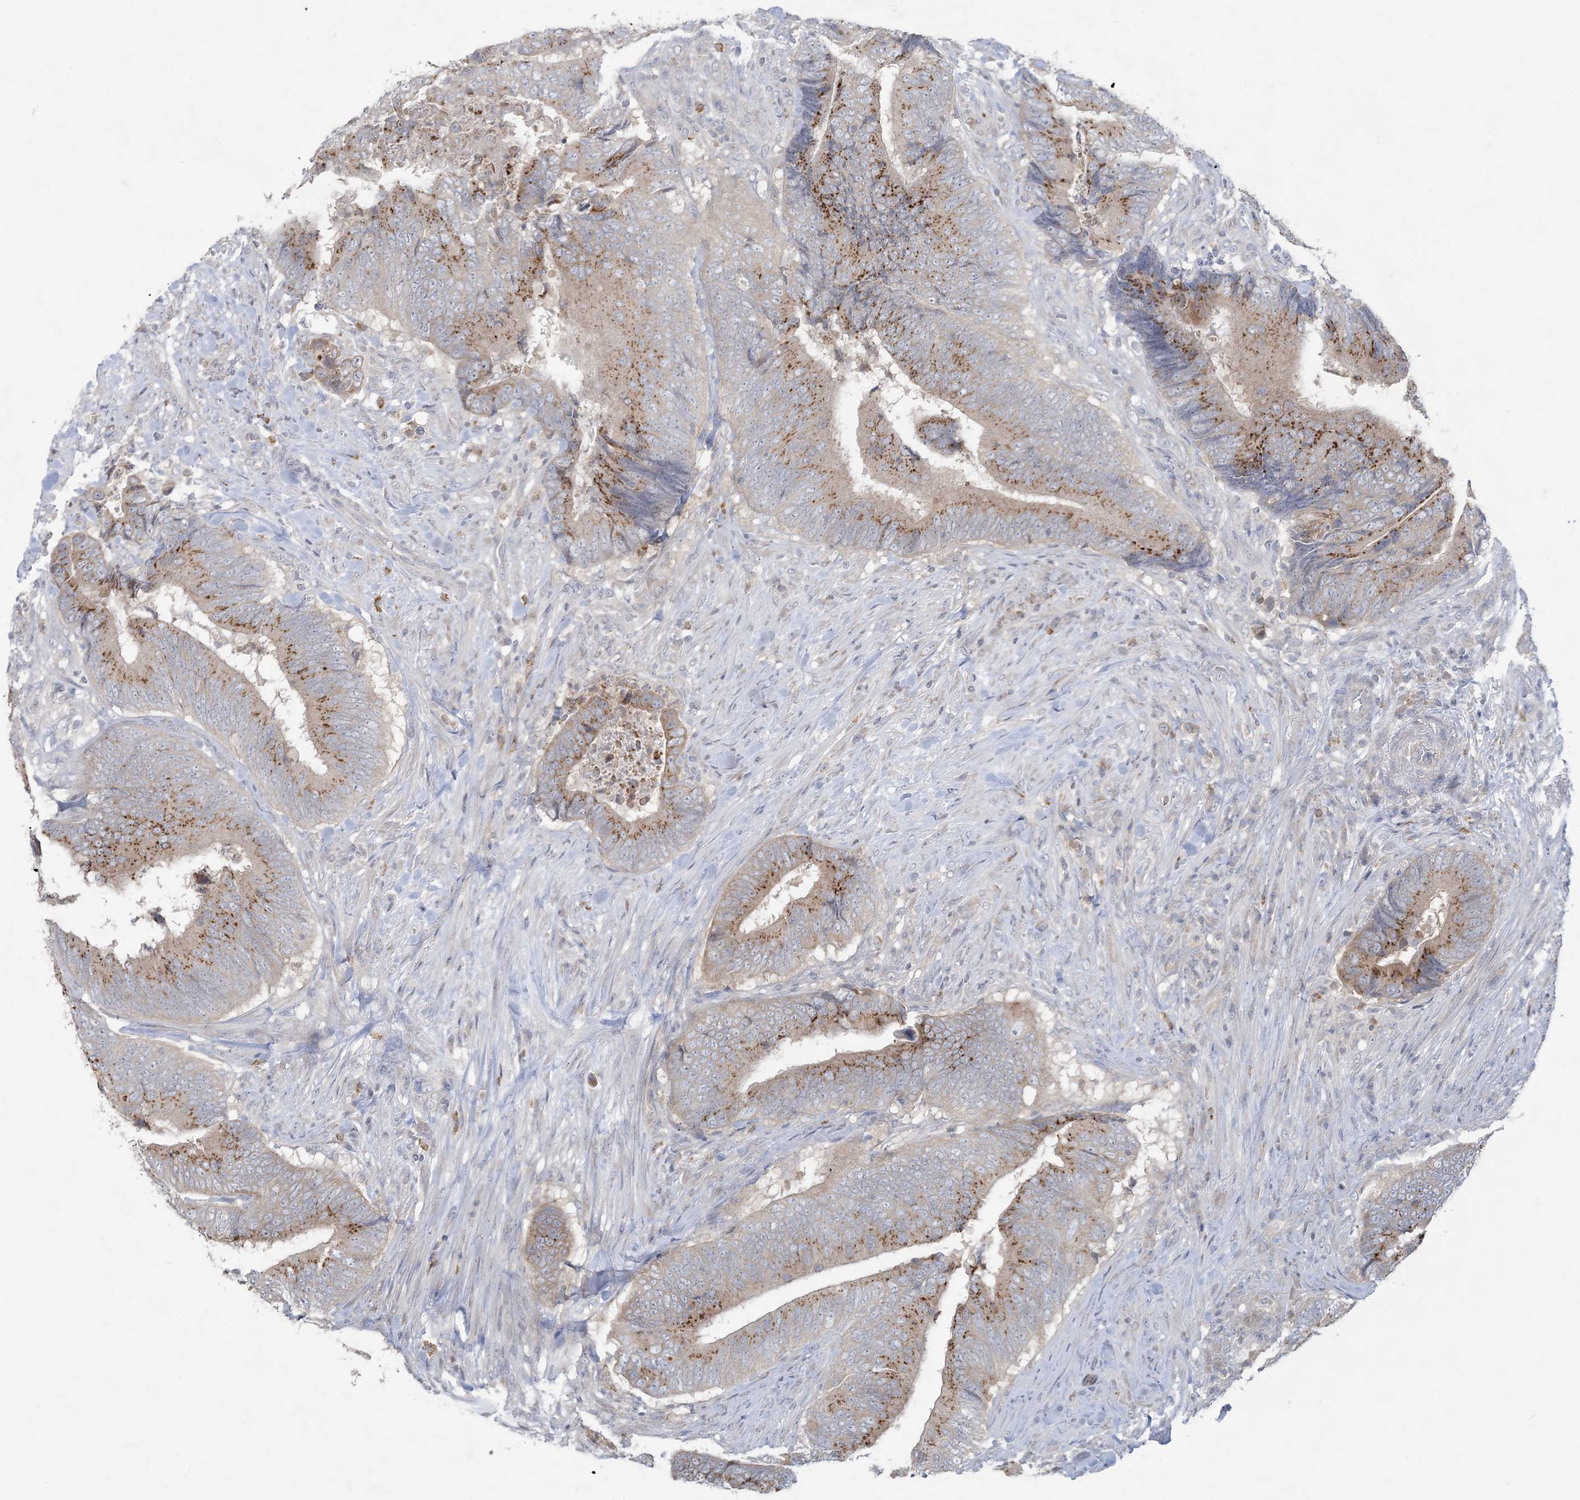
{"staining": {"intensity": "moderate", "quantity": ">75%", "location": "cytoplasmic/membranous"}, "tissue": "colorectal cancer", "cell_type": "Tumor cells", "image_type": "cancer", "snomed": [{"axis": "morphology", "description": "Normal tissue, NOS"}, {"axis": "morphology", "description": "Adenocarcinoma, NOS"}, {"axis": "topography", "description": "Colon"}], "caption": "Immunohistochemical staining of human colorectal cancer exhibits medium levels of moderate cytoplasmic/membranous protein staining in about >75% of tumor cells. Ihc stains the protein in brown and the nuclei are stained blue.", "gene": "KIF3A", "patient": {"sex": "male", "age": 56}}